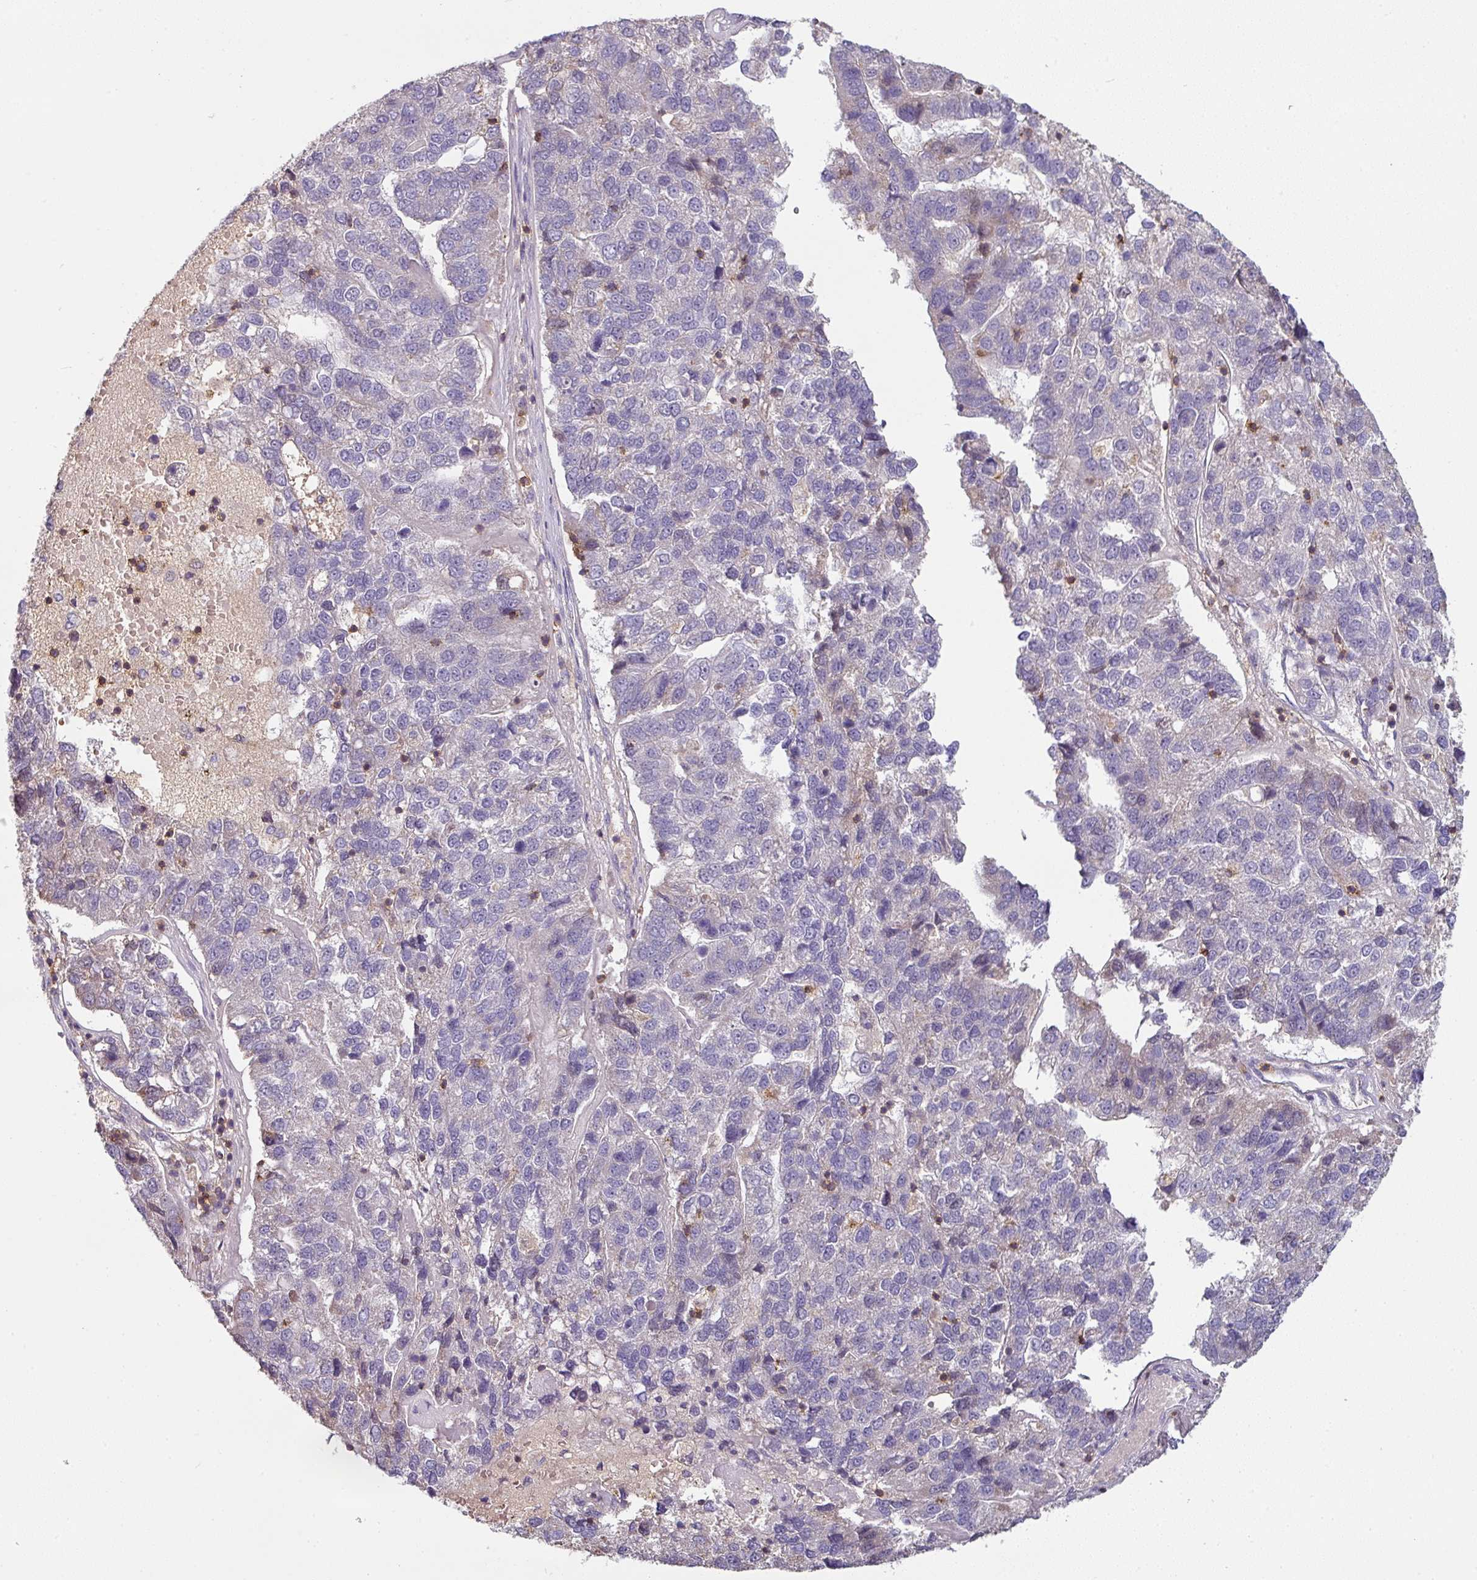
{"staining": {"intensity": "negative", "quantity": "none", "location": "none"}, "tissue": "pancreatic cancer", "cell_type": "Tumor cells", "image_type": "cancer", "snomed": [{"axis": "morphology", "description": "Adenocarcinoma, NOS"}, {"axis": "topography", "description": "Pancreas"}], "caption": "Immunohistochemical staining of human pancreatic cancer demonstrates no significant expression in tumor cells.", "gene": "CD3G", "patient": {"sex": "female", "age": 61}}